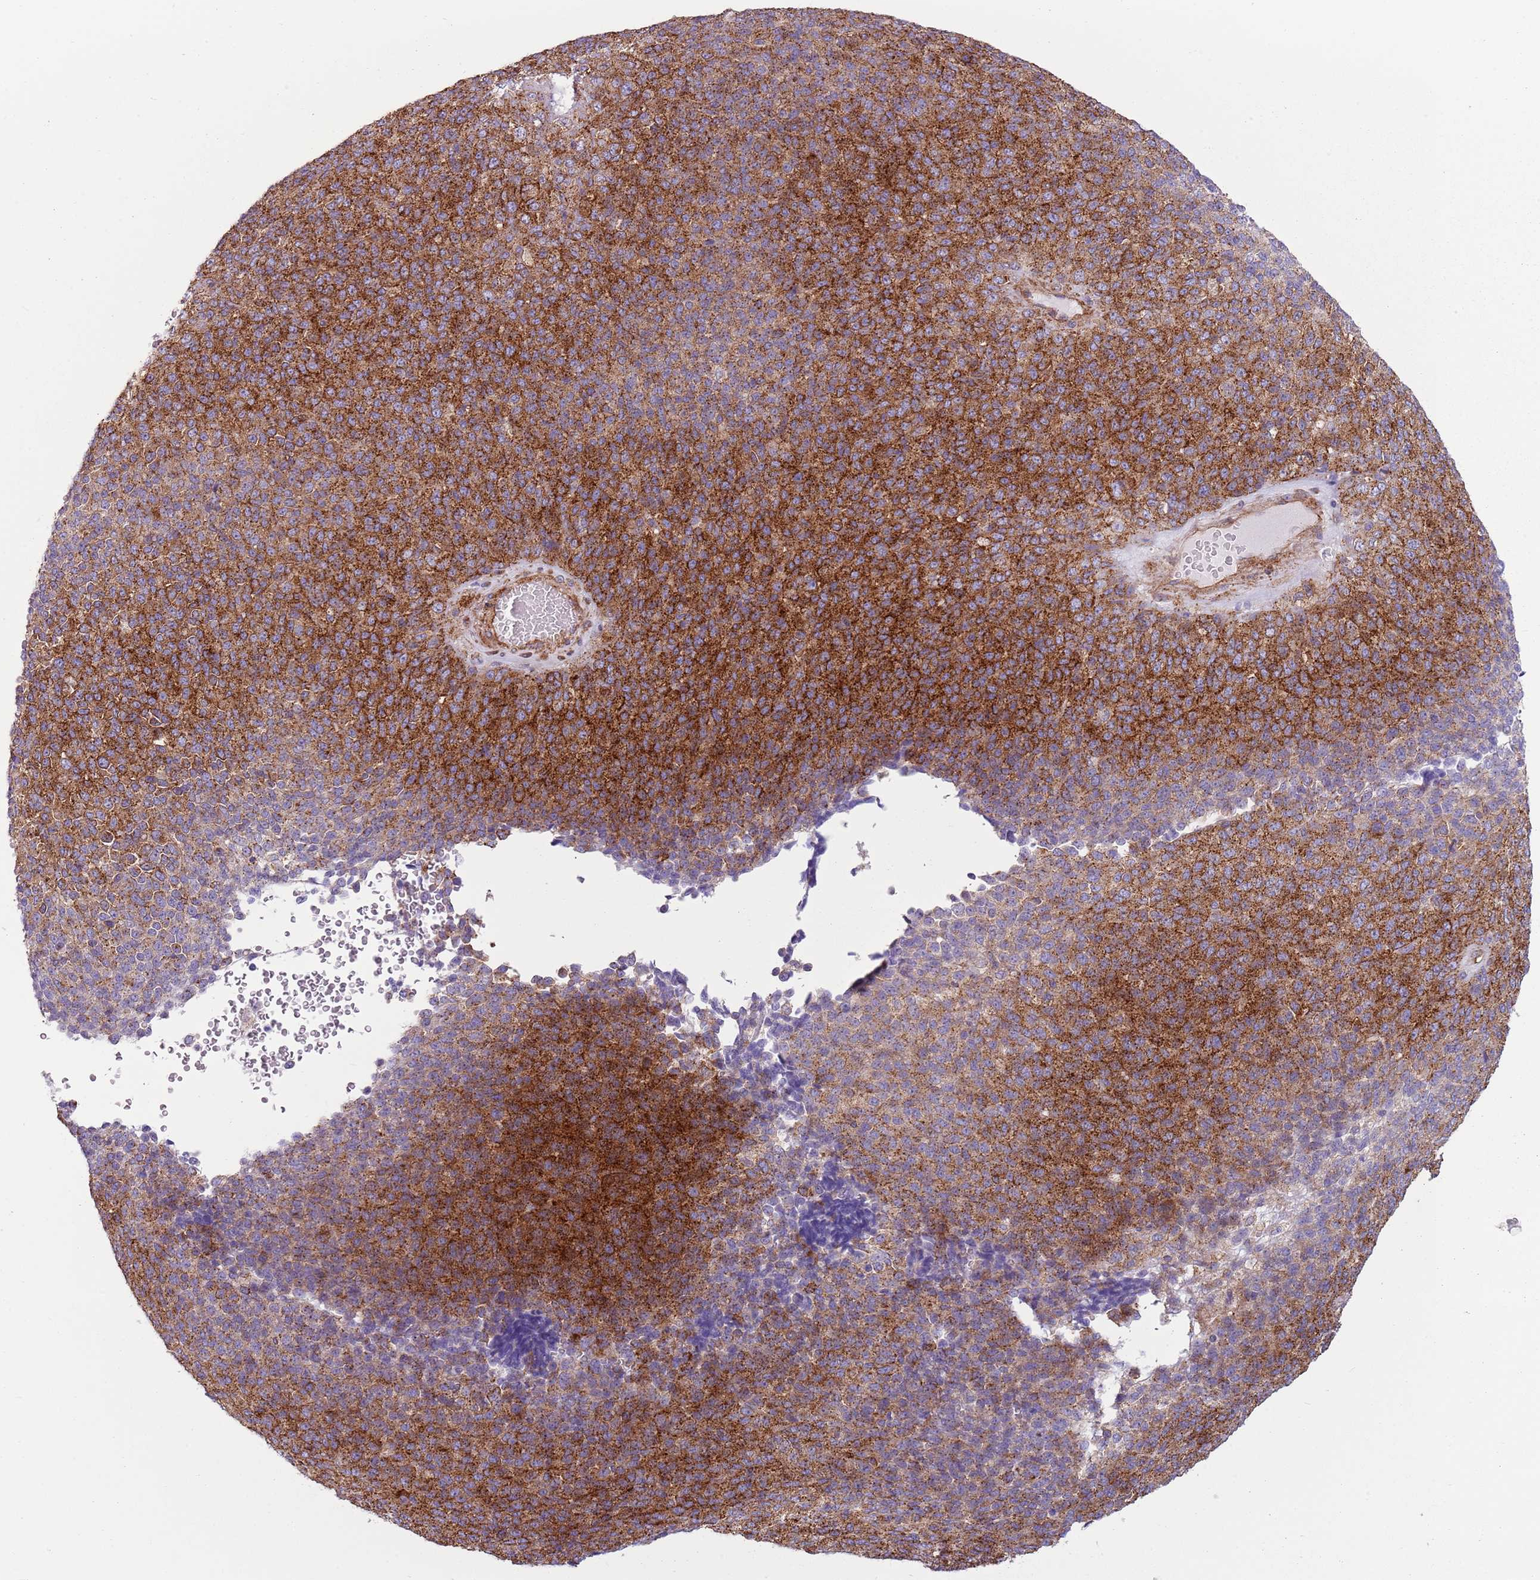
{"staining": {"intensity": "strong", "quantity": ">75%", "location": "cytoplasmic/membranous"}, "tissue": "melanoma", "cell_type": "Tumor cells", "image_type": "cancer", "snomed": [{"axis": "morphology", "description": "Malignant melanoma, Metastatic site"}, {"axis": "topography", "description": "Brain"}], "caption": "An IHC histopathology image of neoplastic tissue is shown. Protein staining in brown labels strong cytoplasmic/membranous positivity in melanoma within tumor cells. Using DAB (3,3'-diaminobenzidine) (brown) and hematoxylin (blue) stains, captured at high magnification using brightfield microscopy.", "gene": "SNX1", "patient": {"sex": "female", "age": 56}}